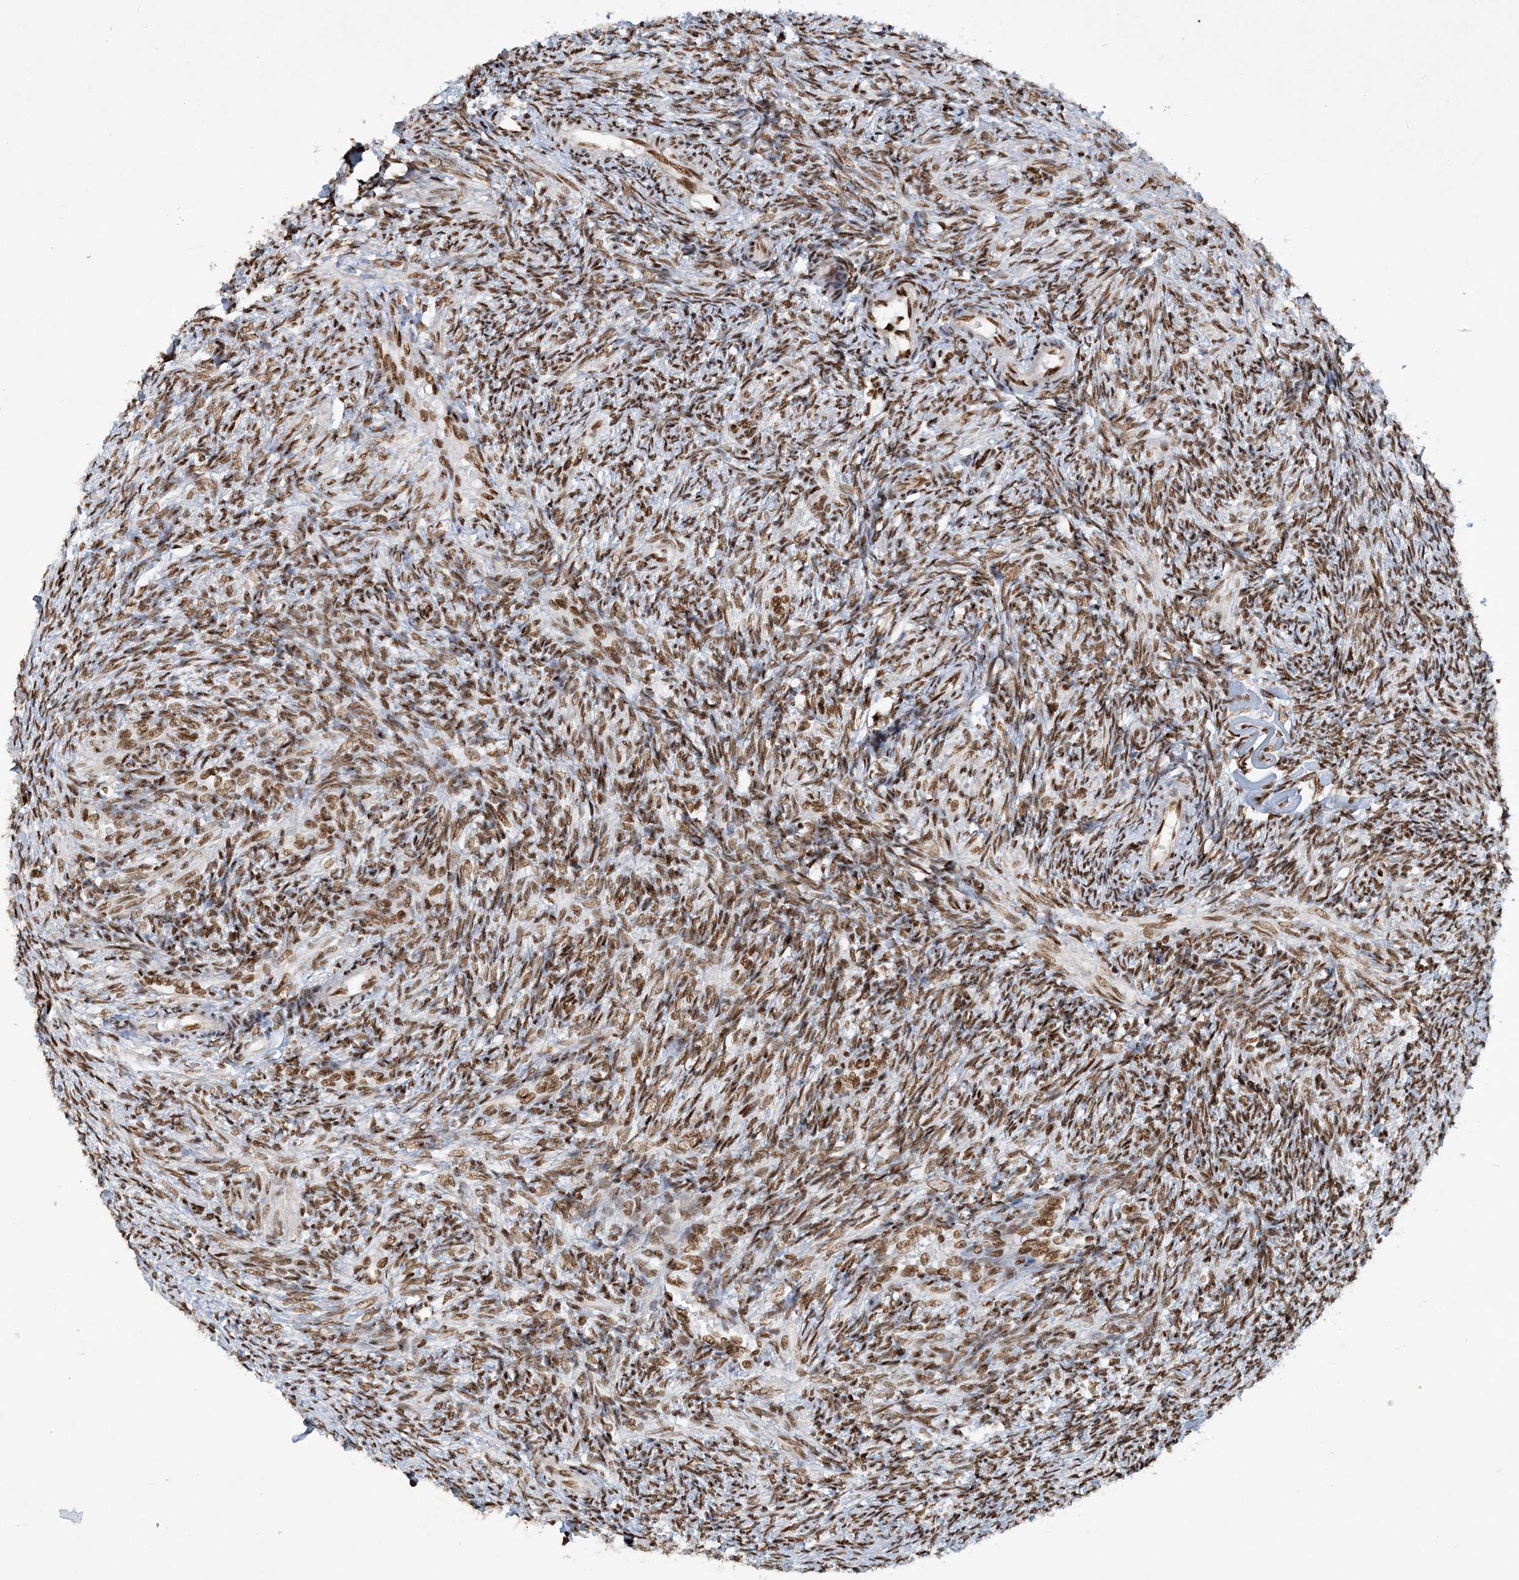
{"staining": {"intensity": "strong", "quantity": ">75%", "location": "nuclear"}, "tissue": "ovary", "cell_type": "Follicle cells", "image_type": "normal", "snomed": [{"axis": "morphology", "description": "Normal tissue, NOS"}, {"axis": "topography", "description": "Ovary"}], "caption": "Human ovary stained with a brown dye shows strong nuclear positive staining in approximately >75% of follicle cells.", "gene": "DELE1", "patient": {"sex": "female", "age": 27}}